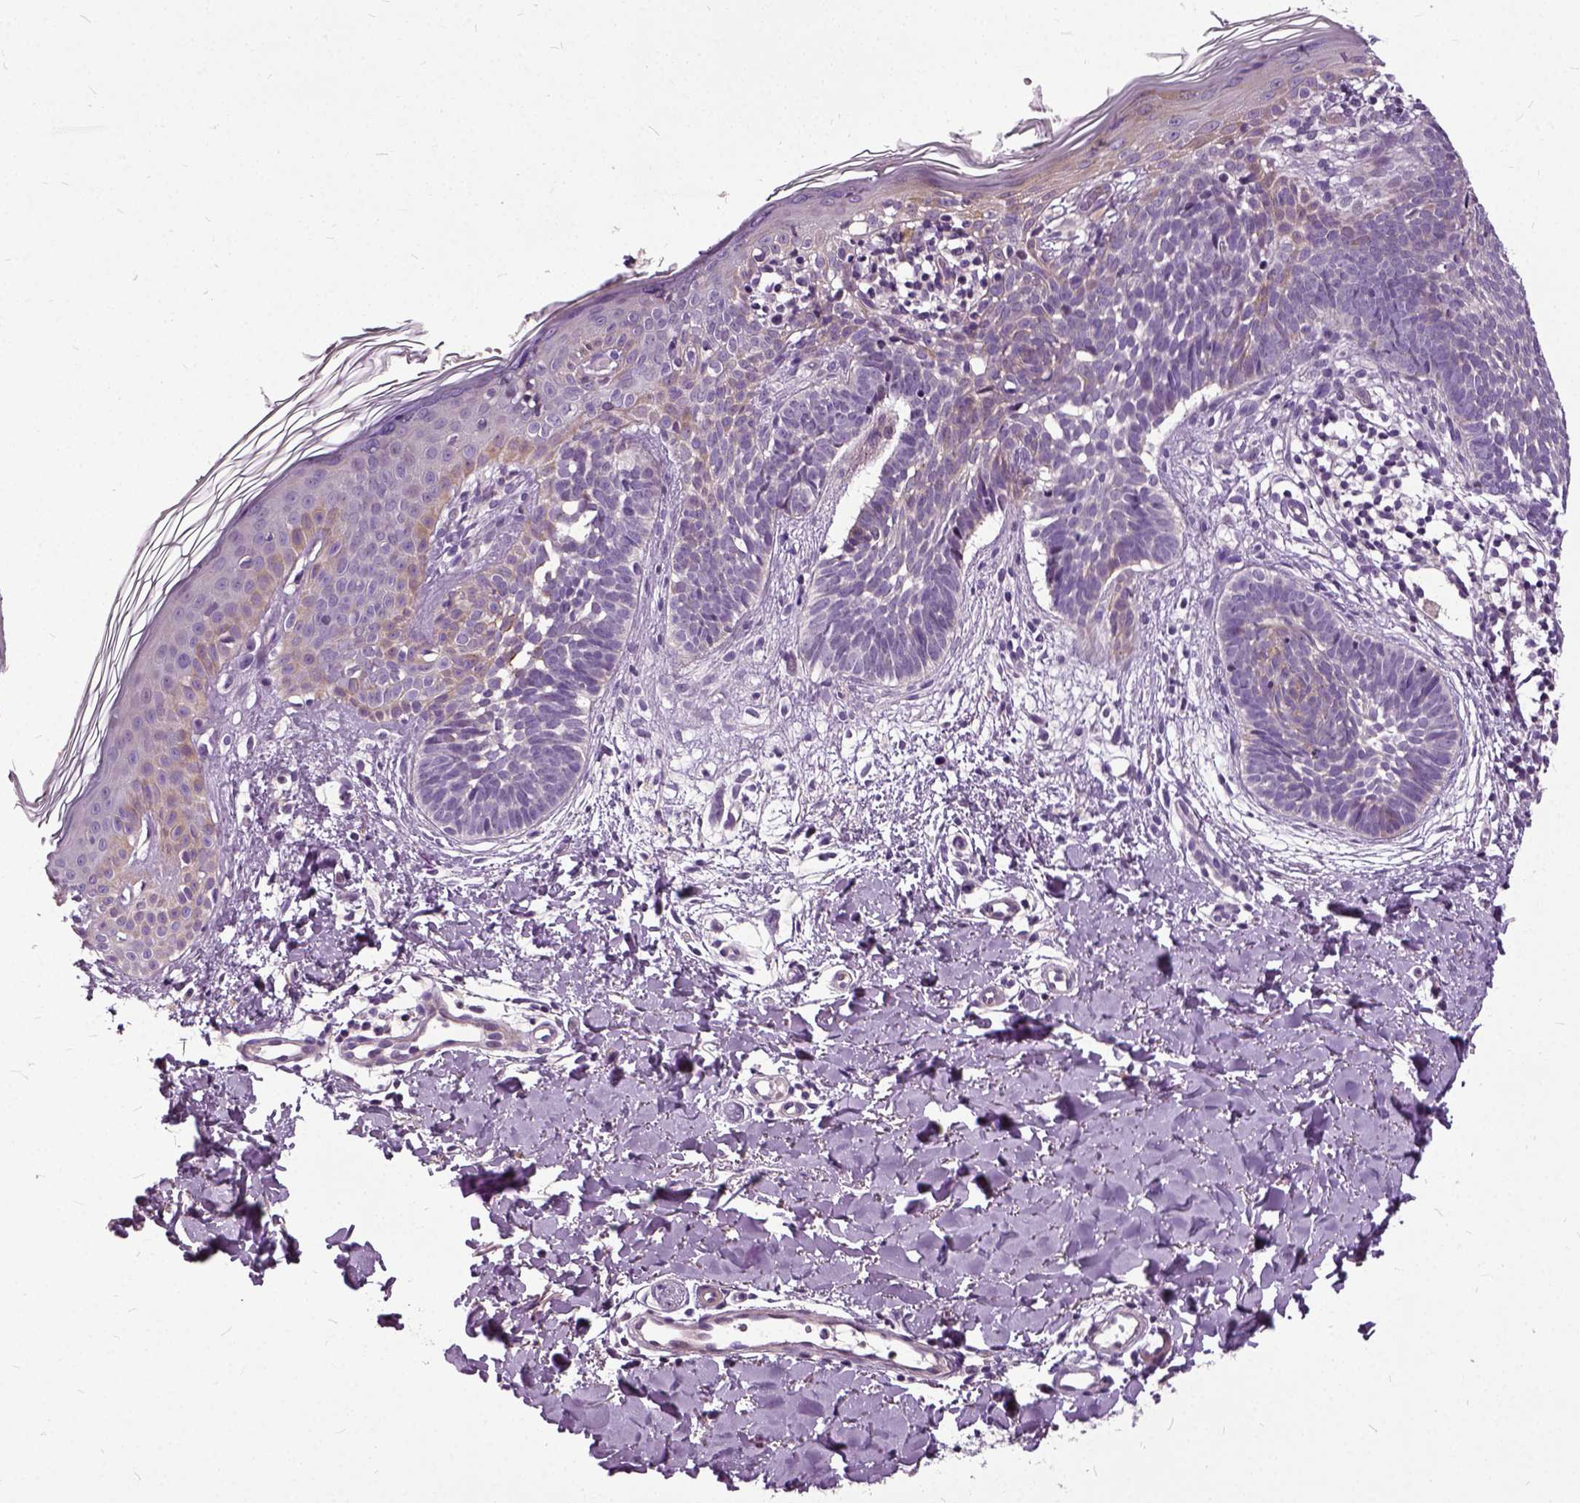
{"staining": {"intensity": "negative", "quantity": "none", "location": "none"}, "tissue": "skin cancer", "cell_type": "Tumor cells", "image_type": "cancer", "snomed": [{"axis": "morphology", "description": "Basal cell carcinoma"}, {"axis": "topography", "description": "Skin"}], "caption": "The immunohistochemistry (IHC) photomicrograph has no significant expression in tumor cells of skin basal cell carcinoma tissue.", "gene": "ILRUN", "patient": {"sex": "female", "age": 51}}